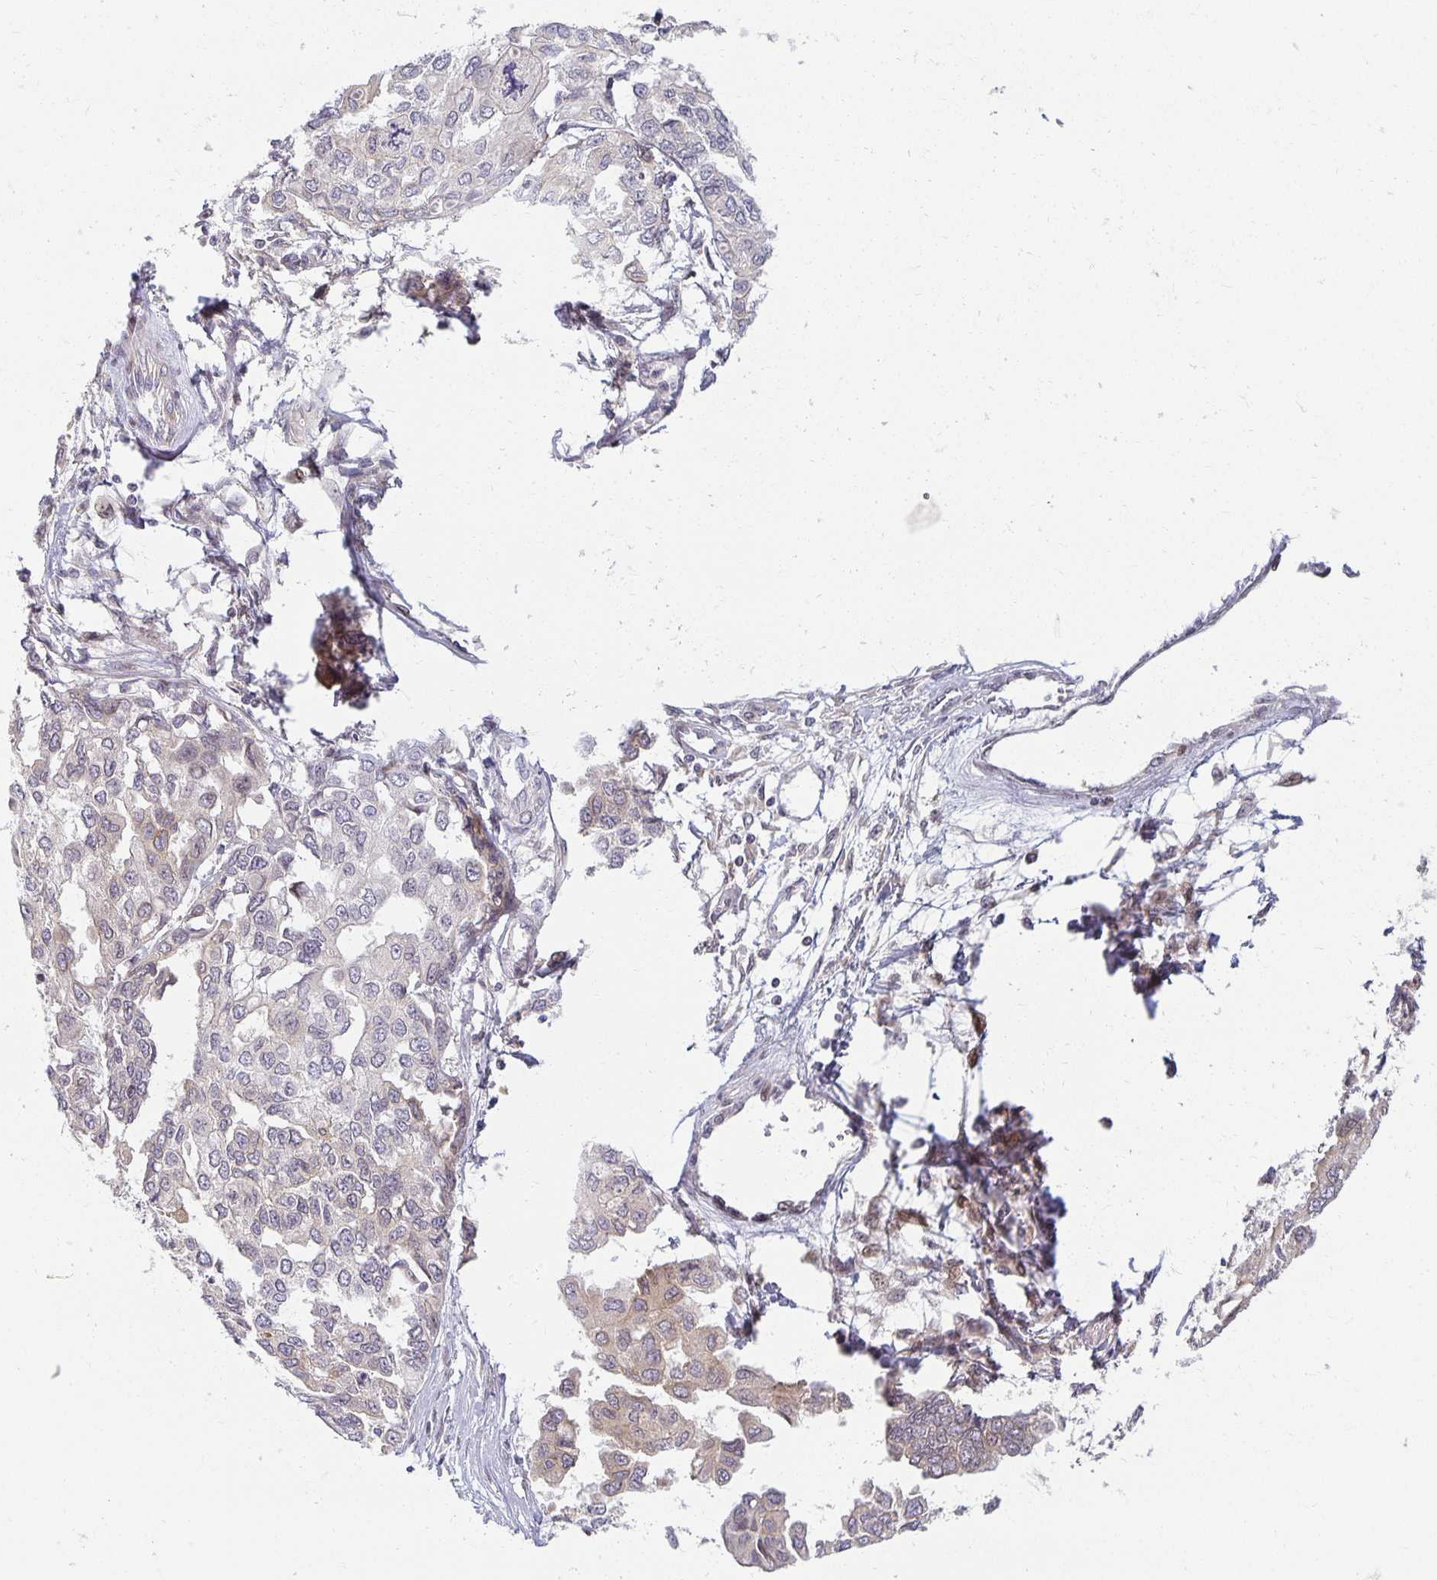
{"staining": {"intensity": "weak", "quantity": "<25%", "location": "cytoplasmic/membranous"}, "tissue": "ovarian cancer", "cell_type": "Tumor cells", "image_type": "cancer", "snomed": [{"axis": "morphology", "description": "Cystadenocarcinoma, serous, NOS"}, {"axis": "topography", "description": "Ovary"}], "caption": "Ovarian cancer was stained to show a protein in brown. There is no significant staining in tumor cells. Nuclei are stained in blue.", "gene": "EHF", "patient": {"sex": "female", "age": 53}}